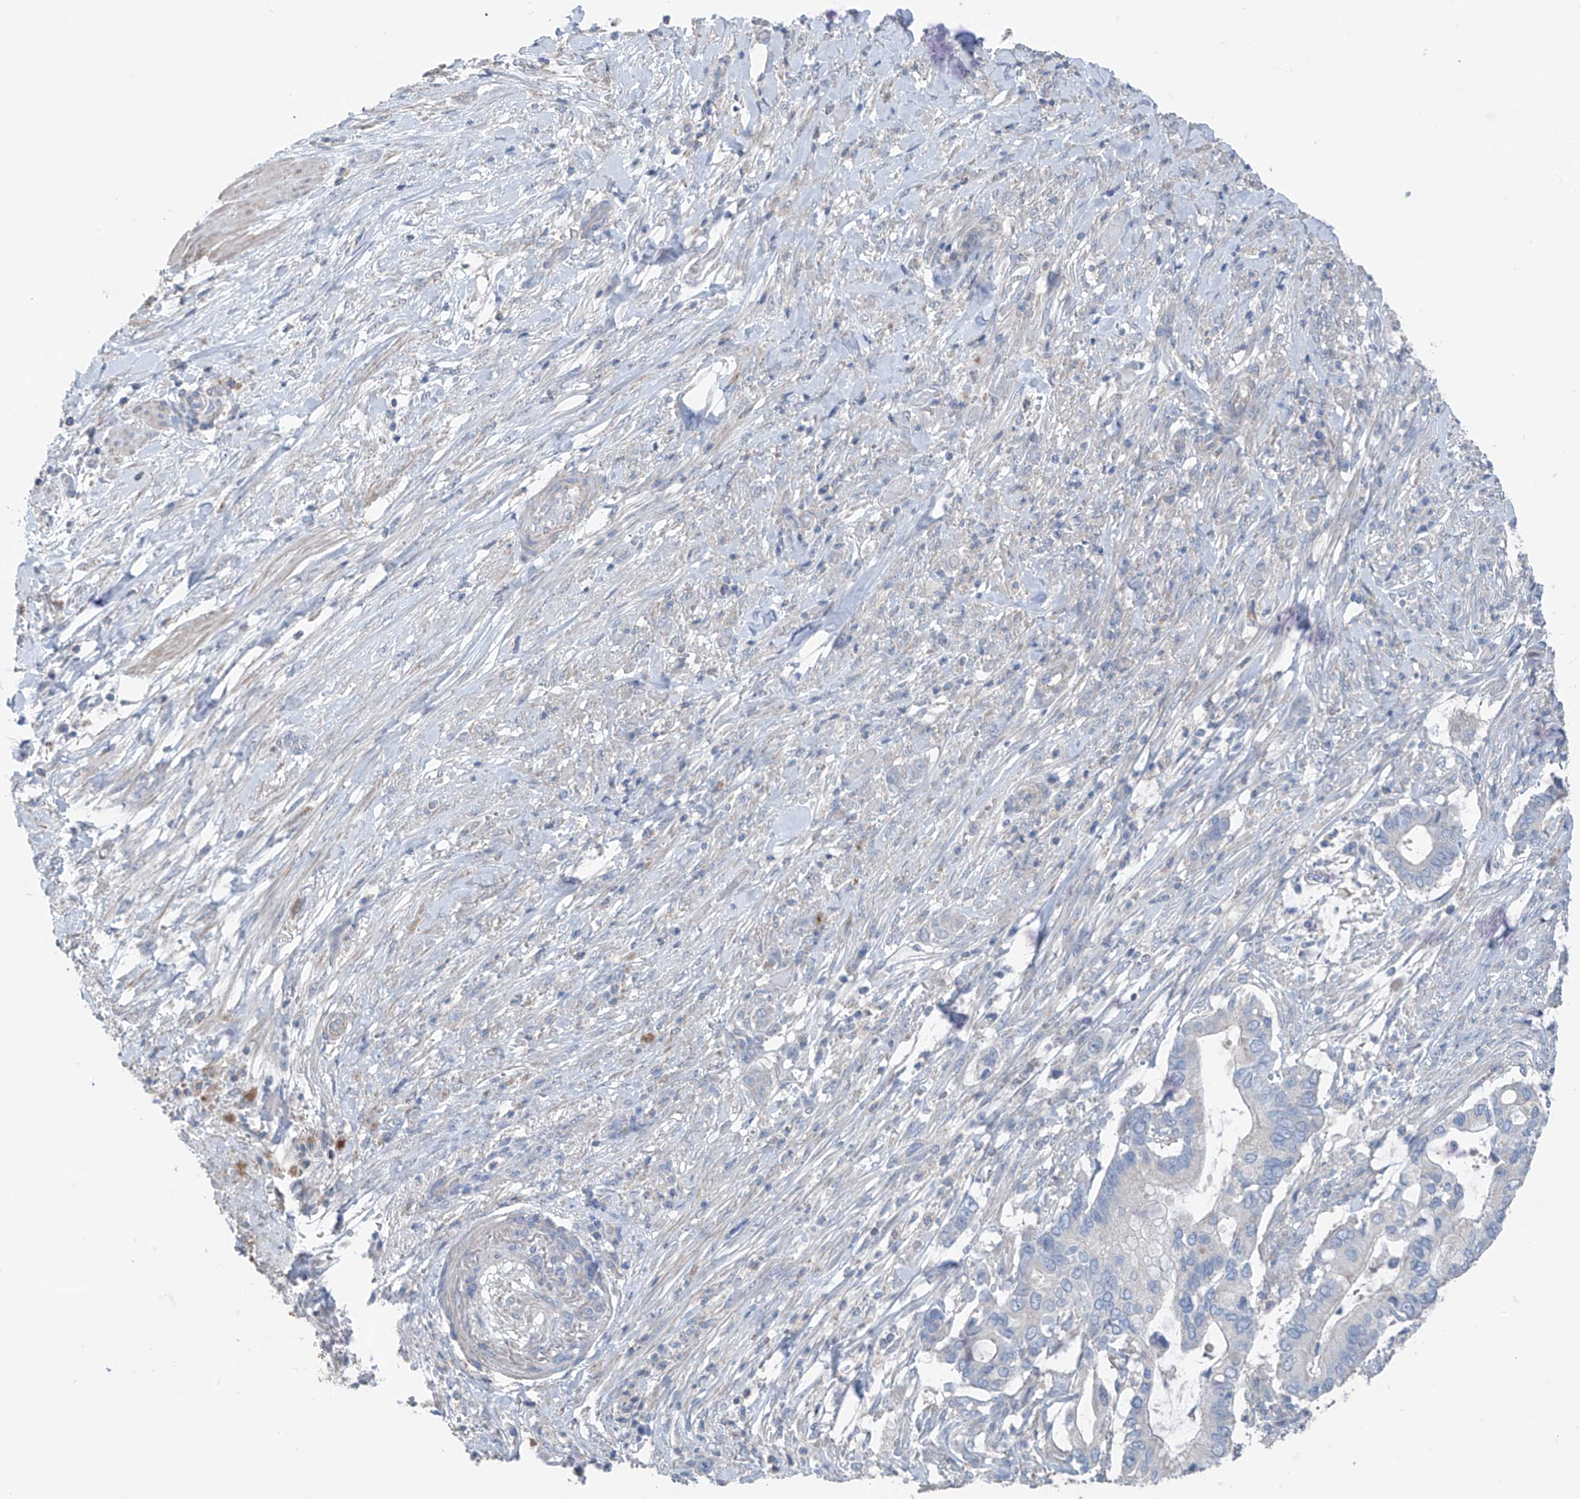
{"staining": {"intensity": "negative", "quantity": "none", "location": "none"}, "tissue": "pancreatic cancer", "cell_type": "Tumor cells", "image_type": "cancer", "snomed": [{"axis": "morphology", "description": "Adenocarcinoma, NOS"}, {"axis": "topography", "description": "Pancreas"}], "caption": "Immunohistochemical staining of adenocarcinoma (pancreatic) demonstrates no significant expression in tumor cells.", "gene": "SYN3", "patient": {"sex": "male", "age": 68}}